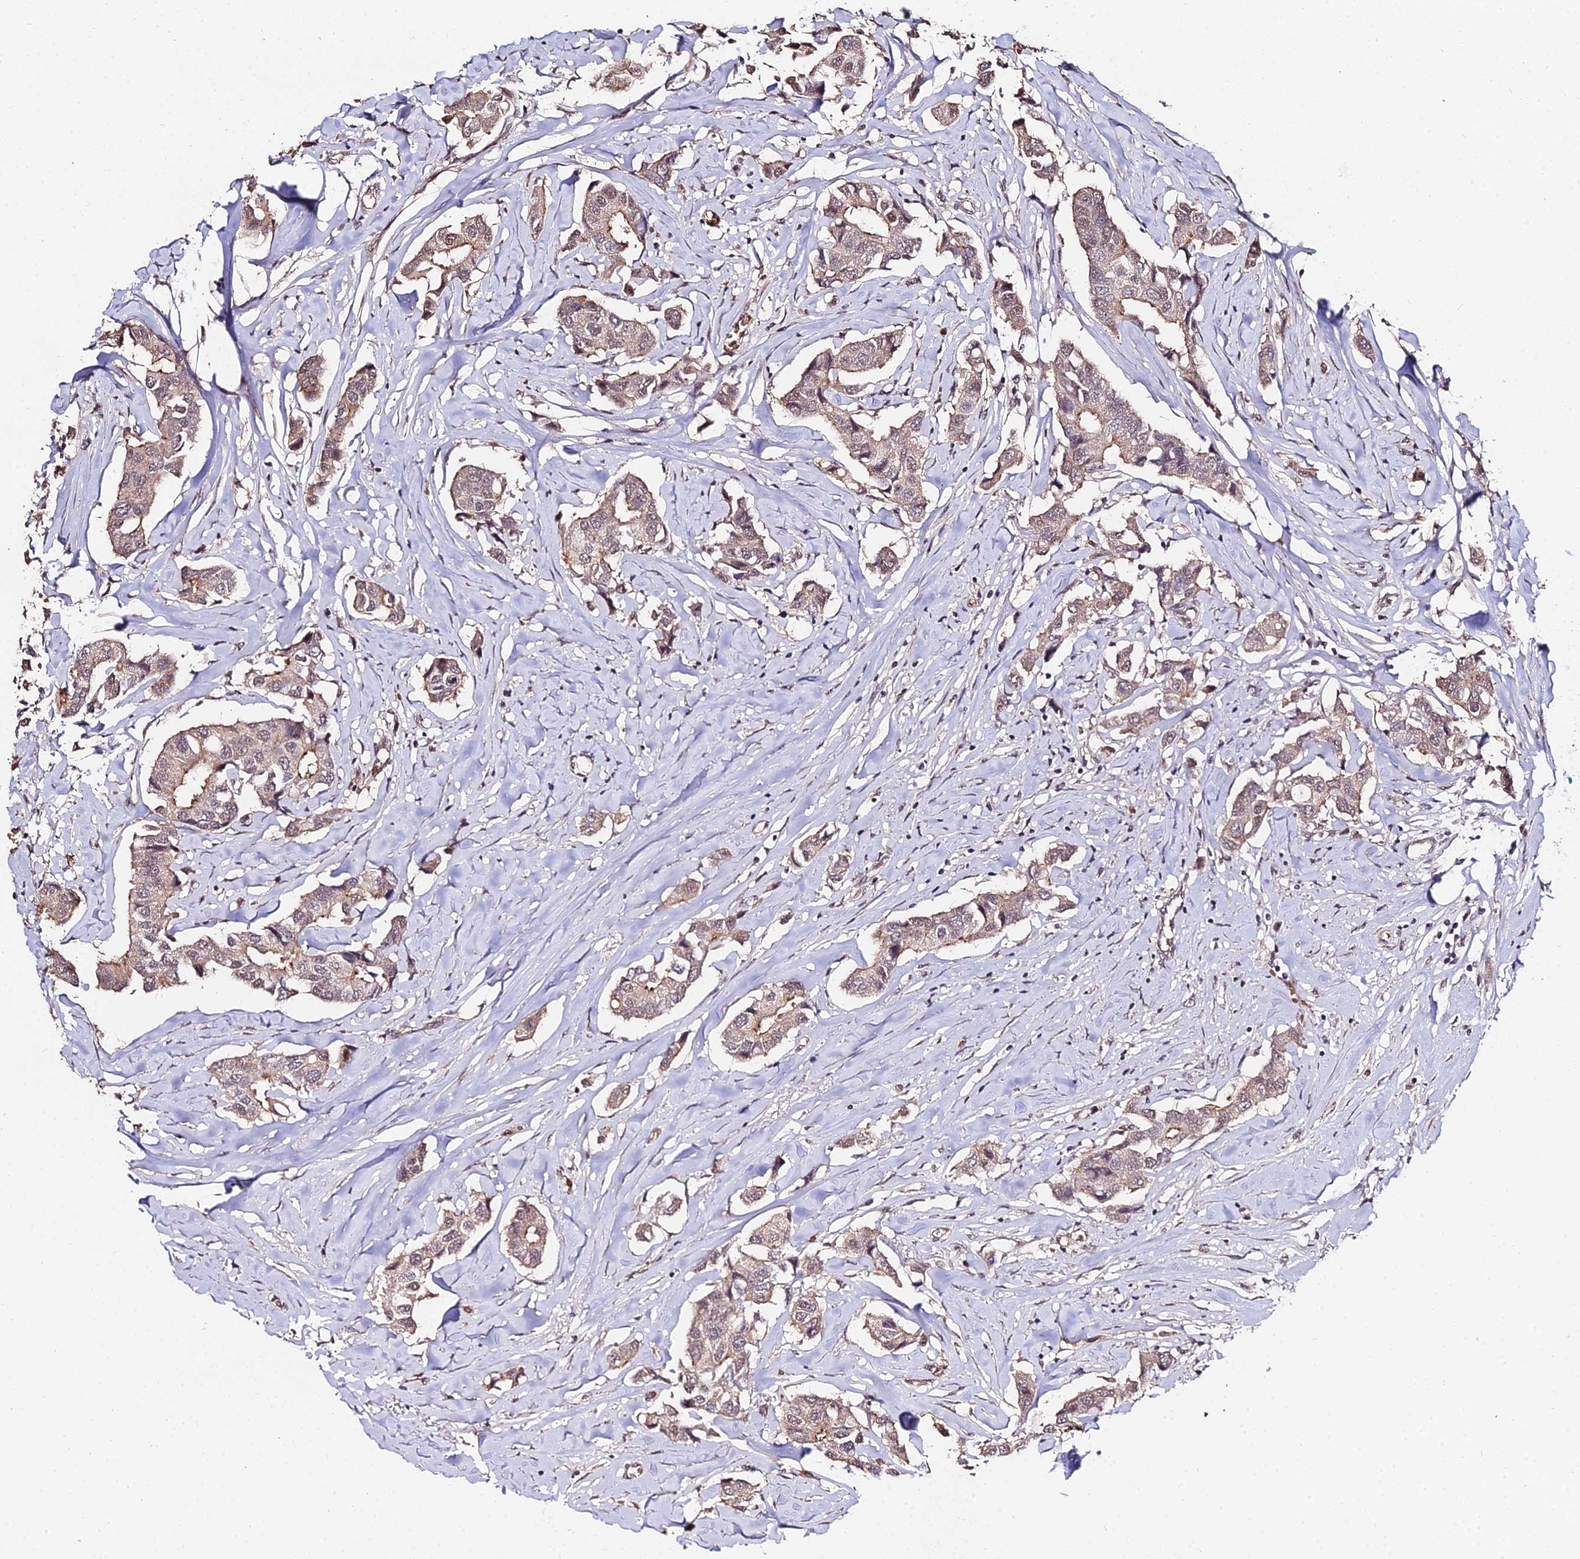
{"staining": {"intensity": "moderate", "quantity": "25%-75%", "location": "cytoplasmic/membranous,nuclear"}, "tissue": "breast cancer", "cell_type": "Tumor cells", "image_type": "cancer", "snomed": [{"axis": "morphology", "description": "Duct carcinoma"}, {"axis": "topography", "description": "Breast"}], "caption": "Immunohistochemical staining of breast cancer shows medium levels of moderate cytoplasmic/membranous and nuclear protein staining in about 25%-75% of tumor cells. (DAB = brown stain, brightfield microscopy at high magnification).", "gene": "ZDBF2", "patient": {"sex": "female", "age": 80}}